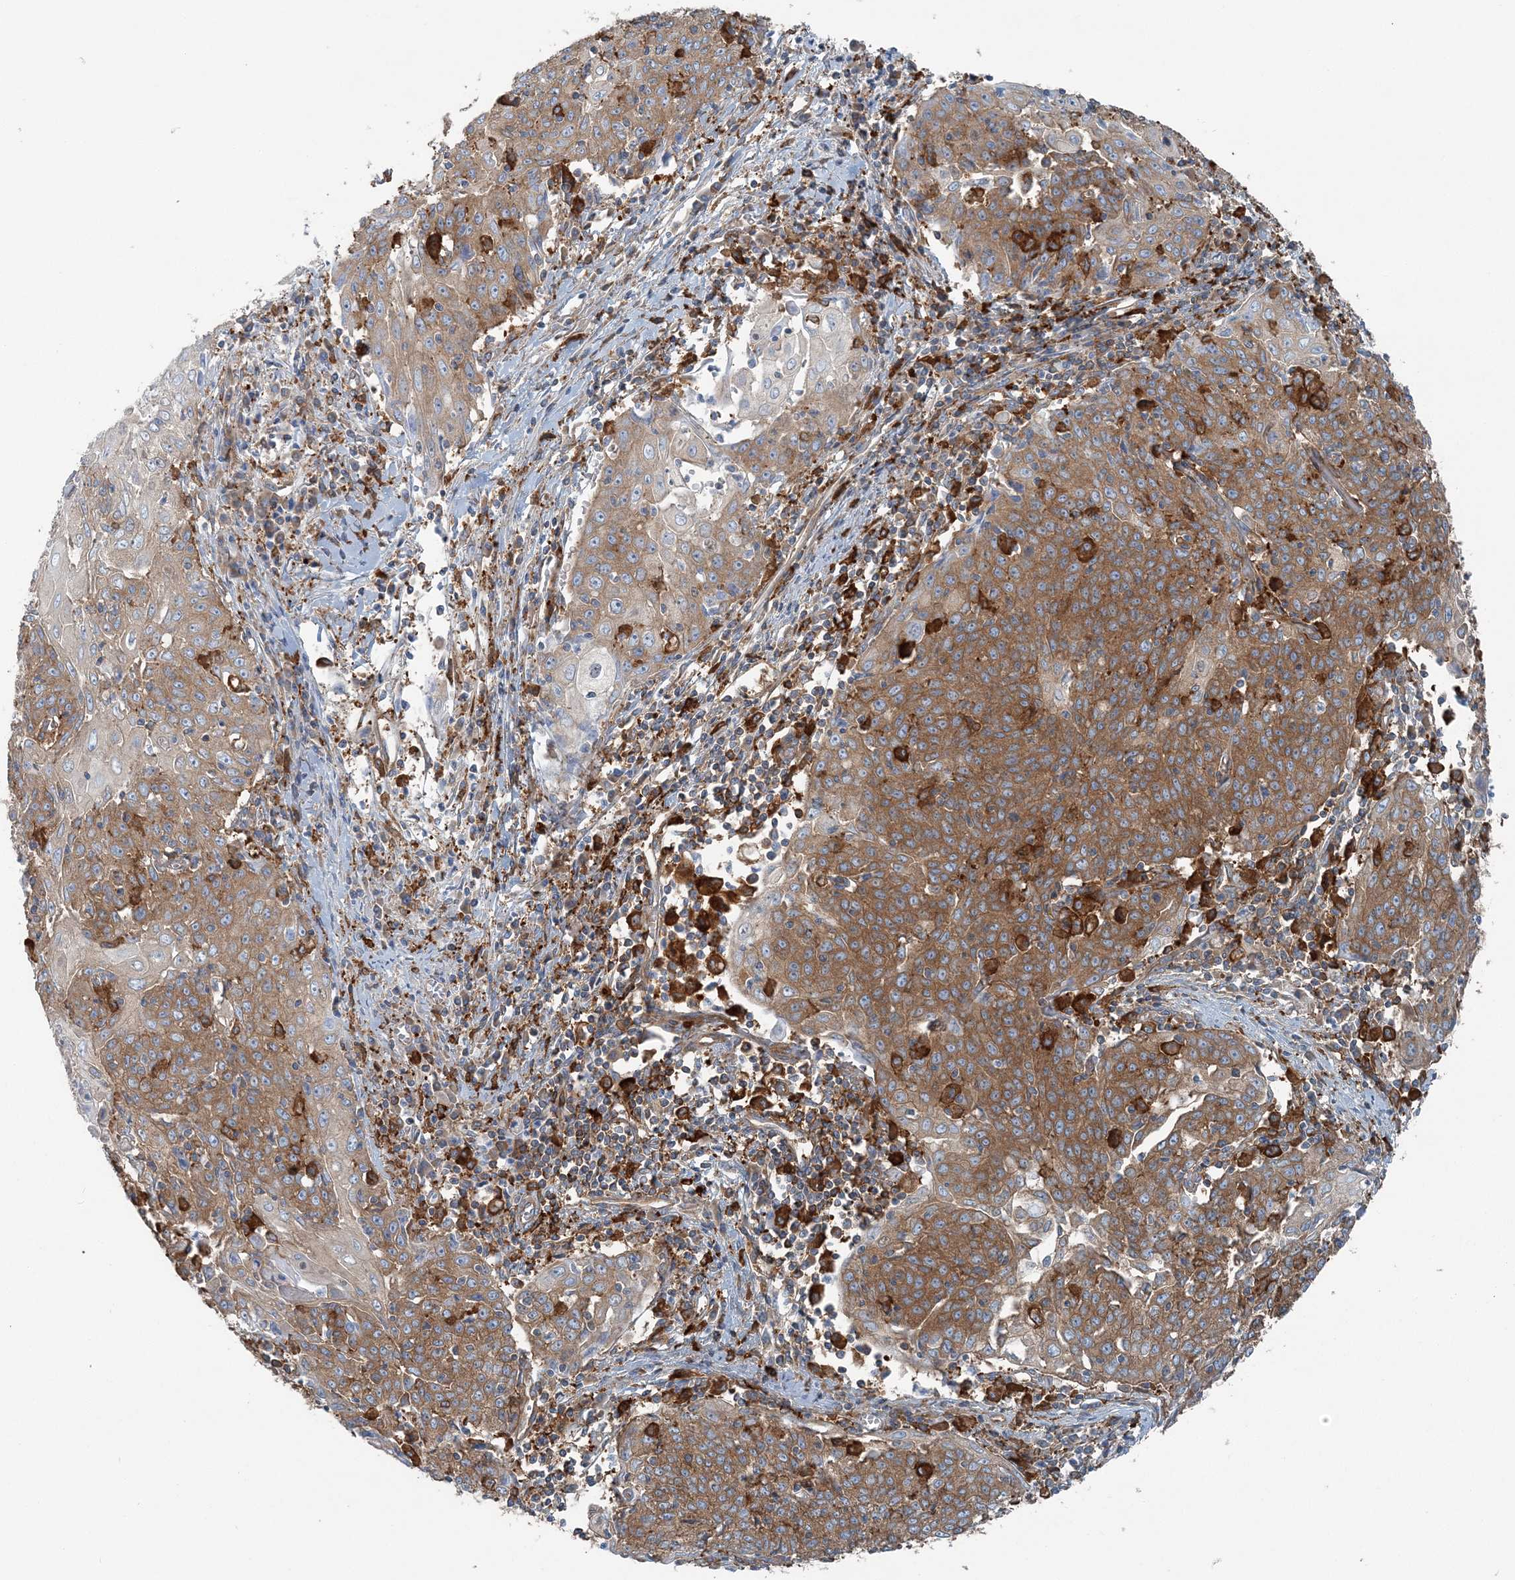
{"staining": {"intensity": "strong", "quantity": ">75%", "location": "cytoplasmic/membranous"}, "tissue": "cervical cancer", "cell_type": "Tumor cells", "image_type": "cancer", "snomed": [{"axis": "morphology", "description": "Squamous cell carcinoma, NOS"}, {"axis": "topography", "description": "Cervix"}], "caption": "This is an image of immunohistochemistry staining of squamous cell carcinoma (cervical), which shows strong staining in the cytoplasmic/membranous of tumor cells.", "gene": "SNX2", "patient": {"sex": "female", "age": 48}}